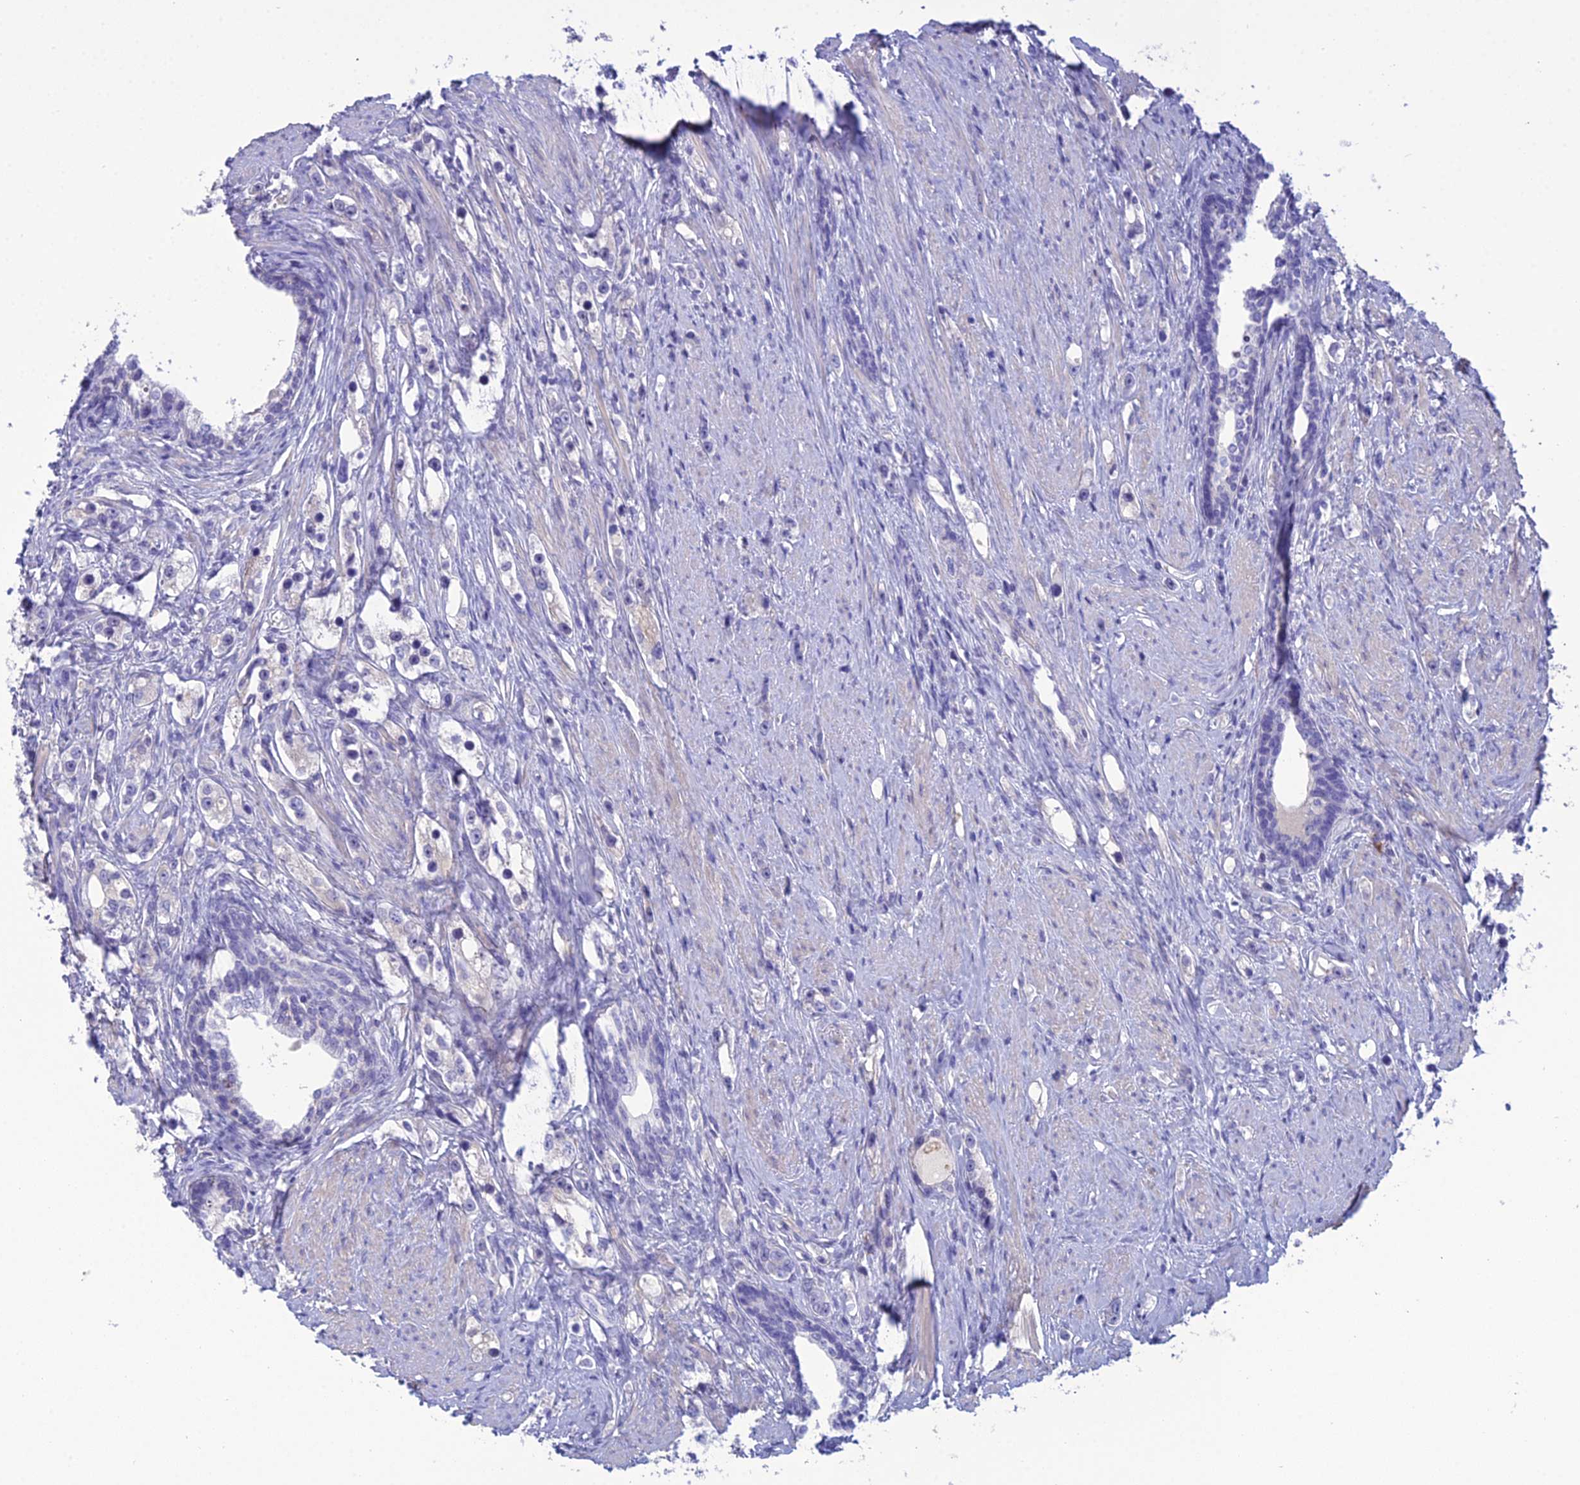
{"staining": {"intensity": "negative", "quantity": "none", "location": "none"}, "tissue": "prostate cancer", "cell_type": "Tumor cells", "image_type": "cancer", "snomed": [{"axis": "morphology", "description": "Adenocarcinoma, High grade"}, {"axis": "topography", "description": "Prostate"}], "caption": "Protein analysis of prostate adenocarcinoma (high-grade) displays no significant expression in tumor cells.", "gene": "CRB2", "patient": {"sex": "male", "age": 63}}